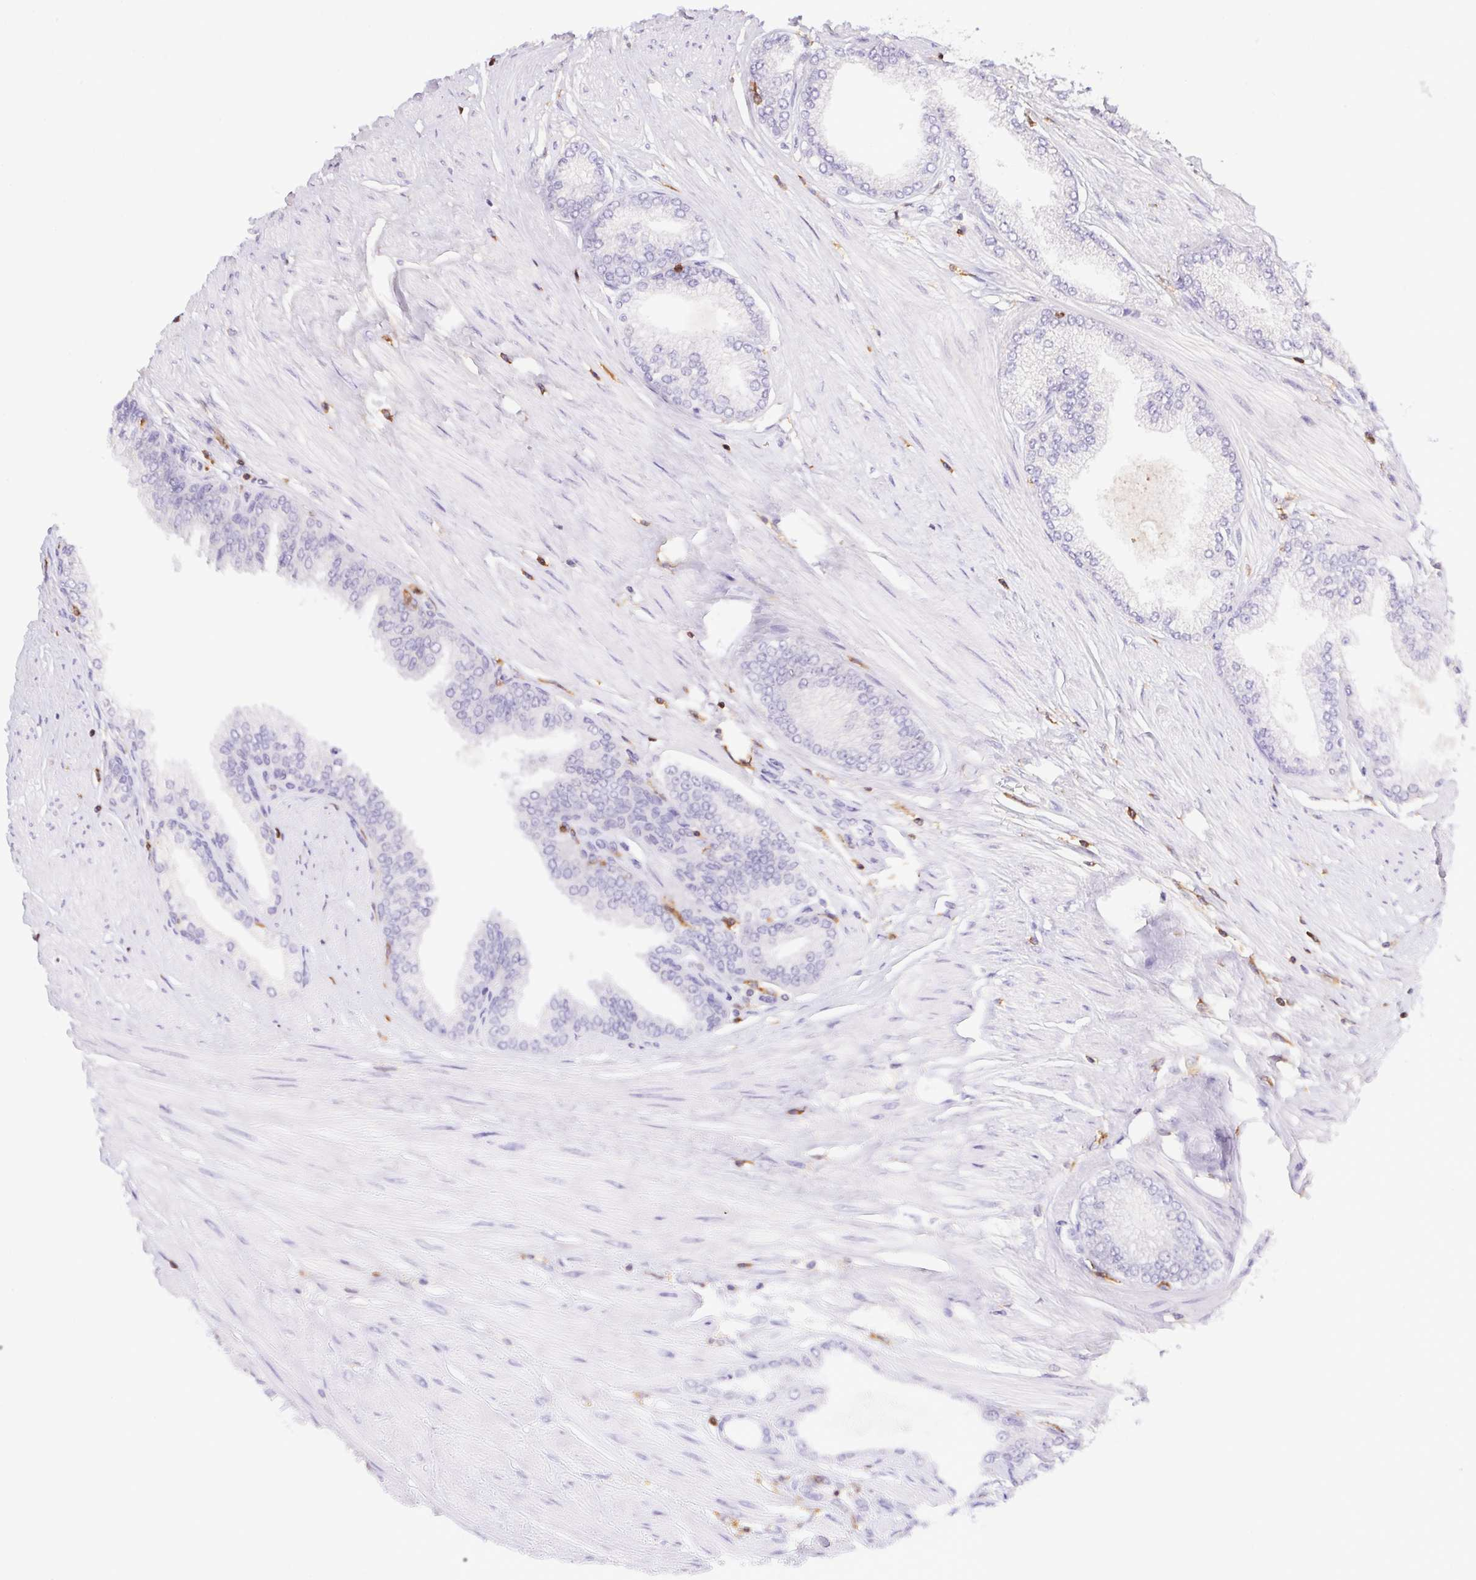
{"staining": {"intensity": "negative", "quantity": "none", "location": "none"}, "tissue": "prostate cancer", "cell_type": "Tumor cells", "image_type": "cancer", "snomed": [{"axis": "morphology", "description": "Adenocarcinoma, Low grade"}, {"axis": "topography", "description": "Prostate"}], "caption": "Tumor cells are negative for brown protein staining in prostate cancer (low-grade adenocarcinoma).", "gene": "APBB1IP", "patient": {"sex": "male", "age": 55}}